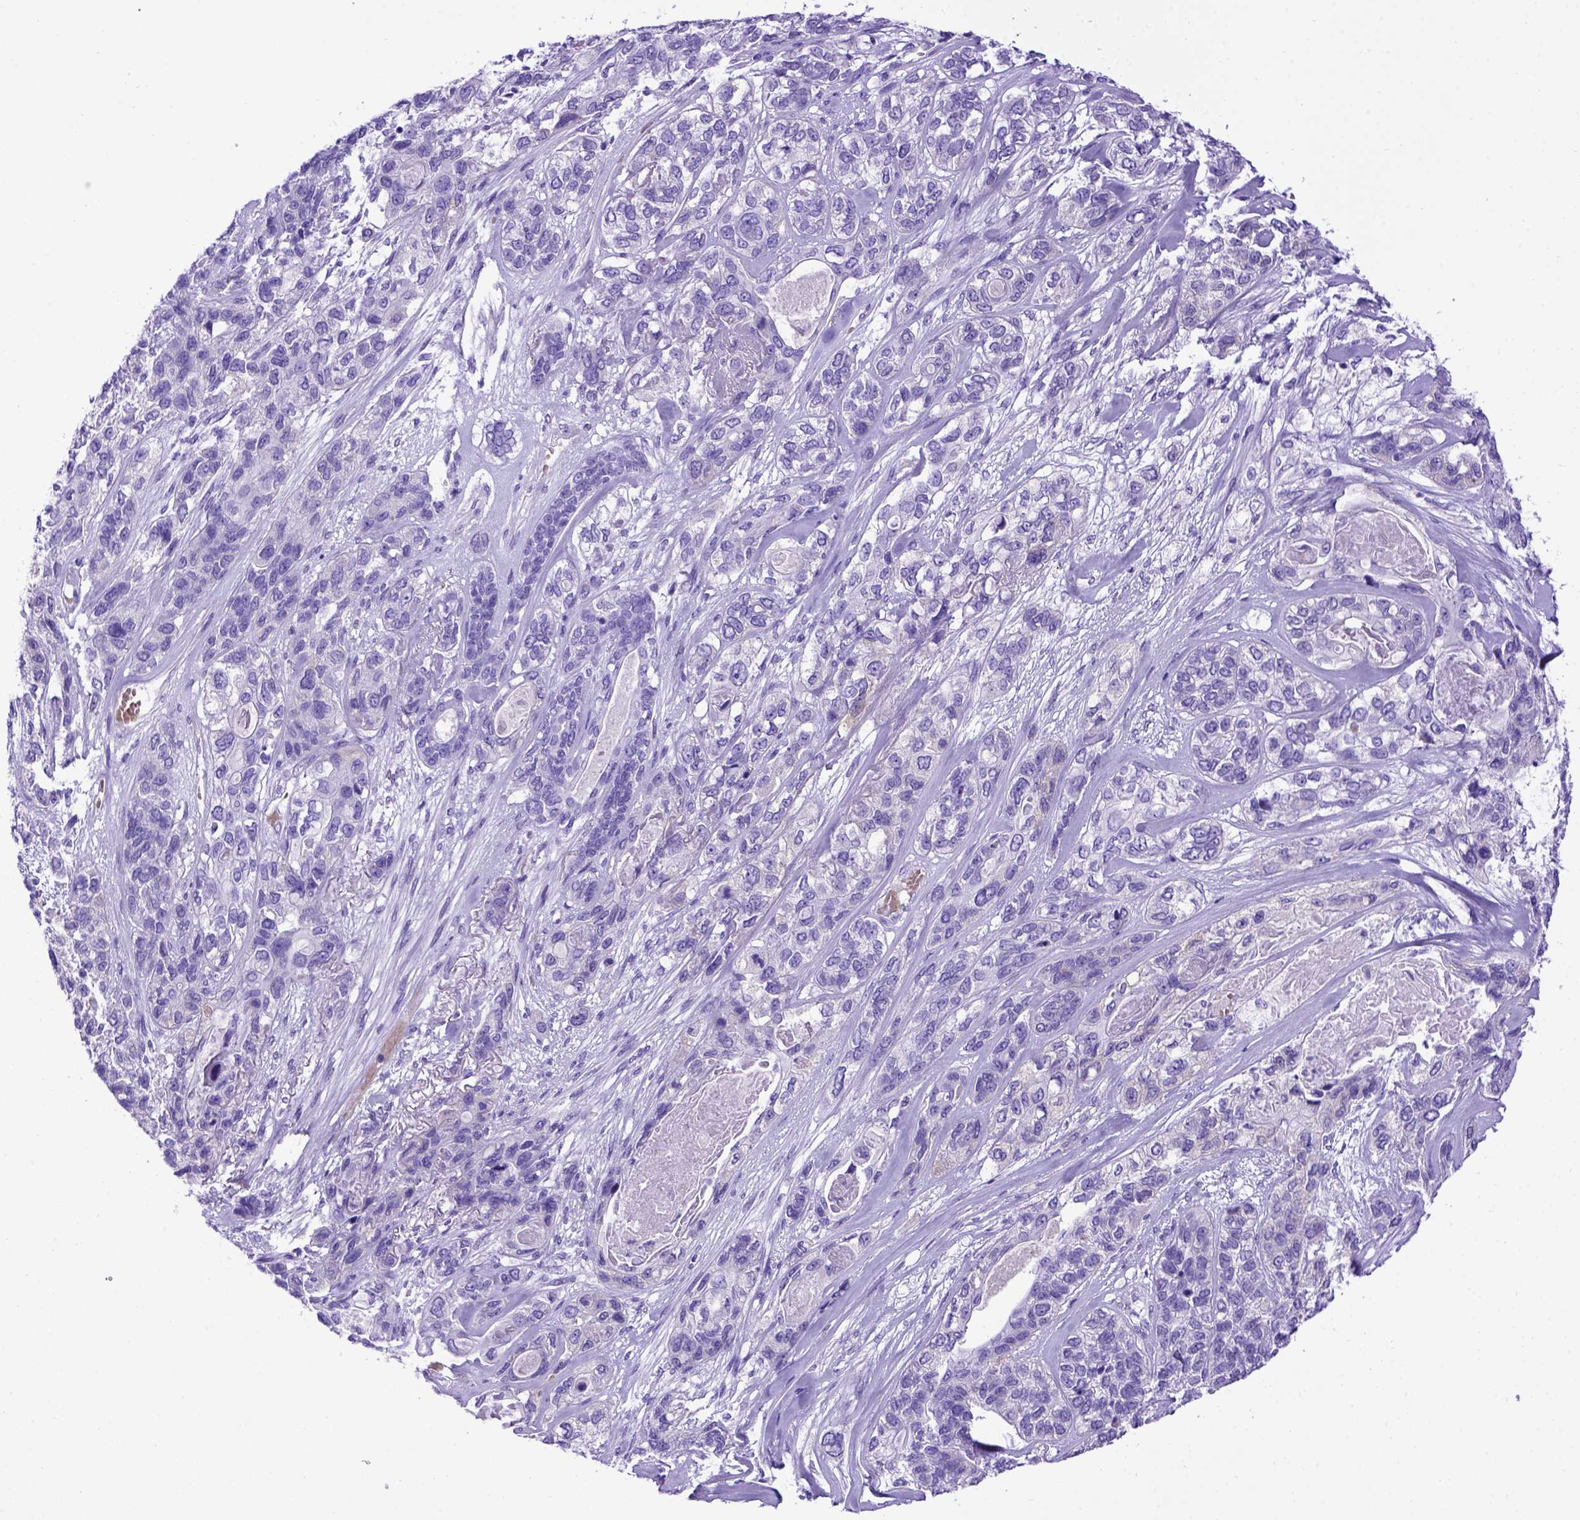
{"staining": {"intensity": "negative", "quantity": "none", "location": "none"}, "tissue": "lung cancer", "cell_type": "Tumor cells", "image_type": "cancer", "snomed": [{"axis": "morphology", "description": "Squamous cell carcinoma, NOS"}, {"axis": "topography", "description": "Lung"}], "caption": "Immunohistochemistry image of lung cancer stained for a protein (brown), which reveals no staining in tumor cells. (Immunohistochemistry, brightfield microscopy, high magnification).", "gene": "MEOX2", "patient": {"sex": "female", "age": 70}}